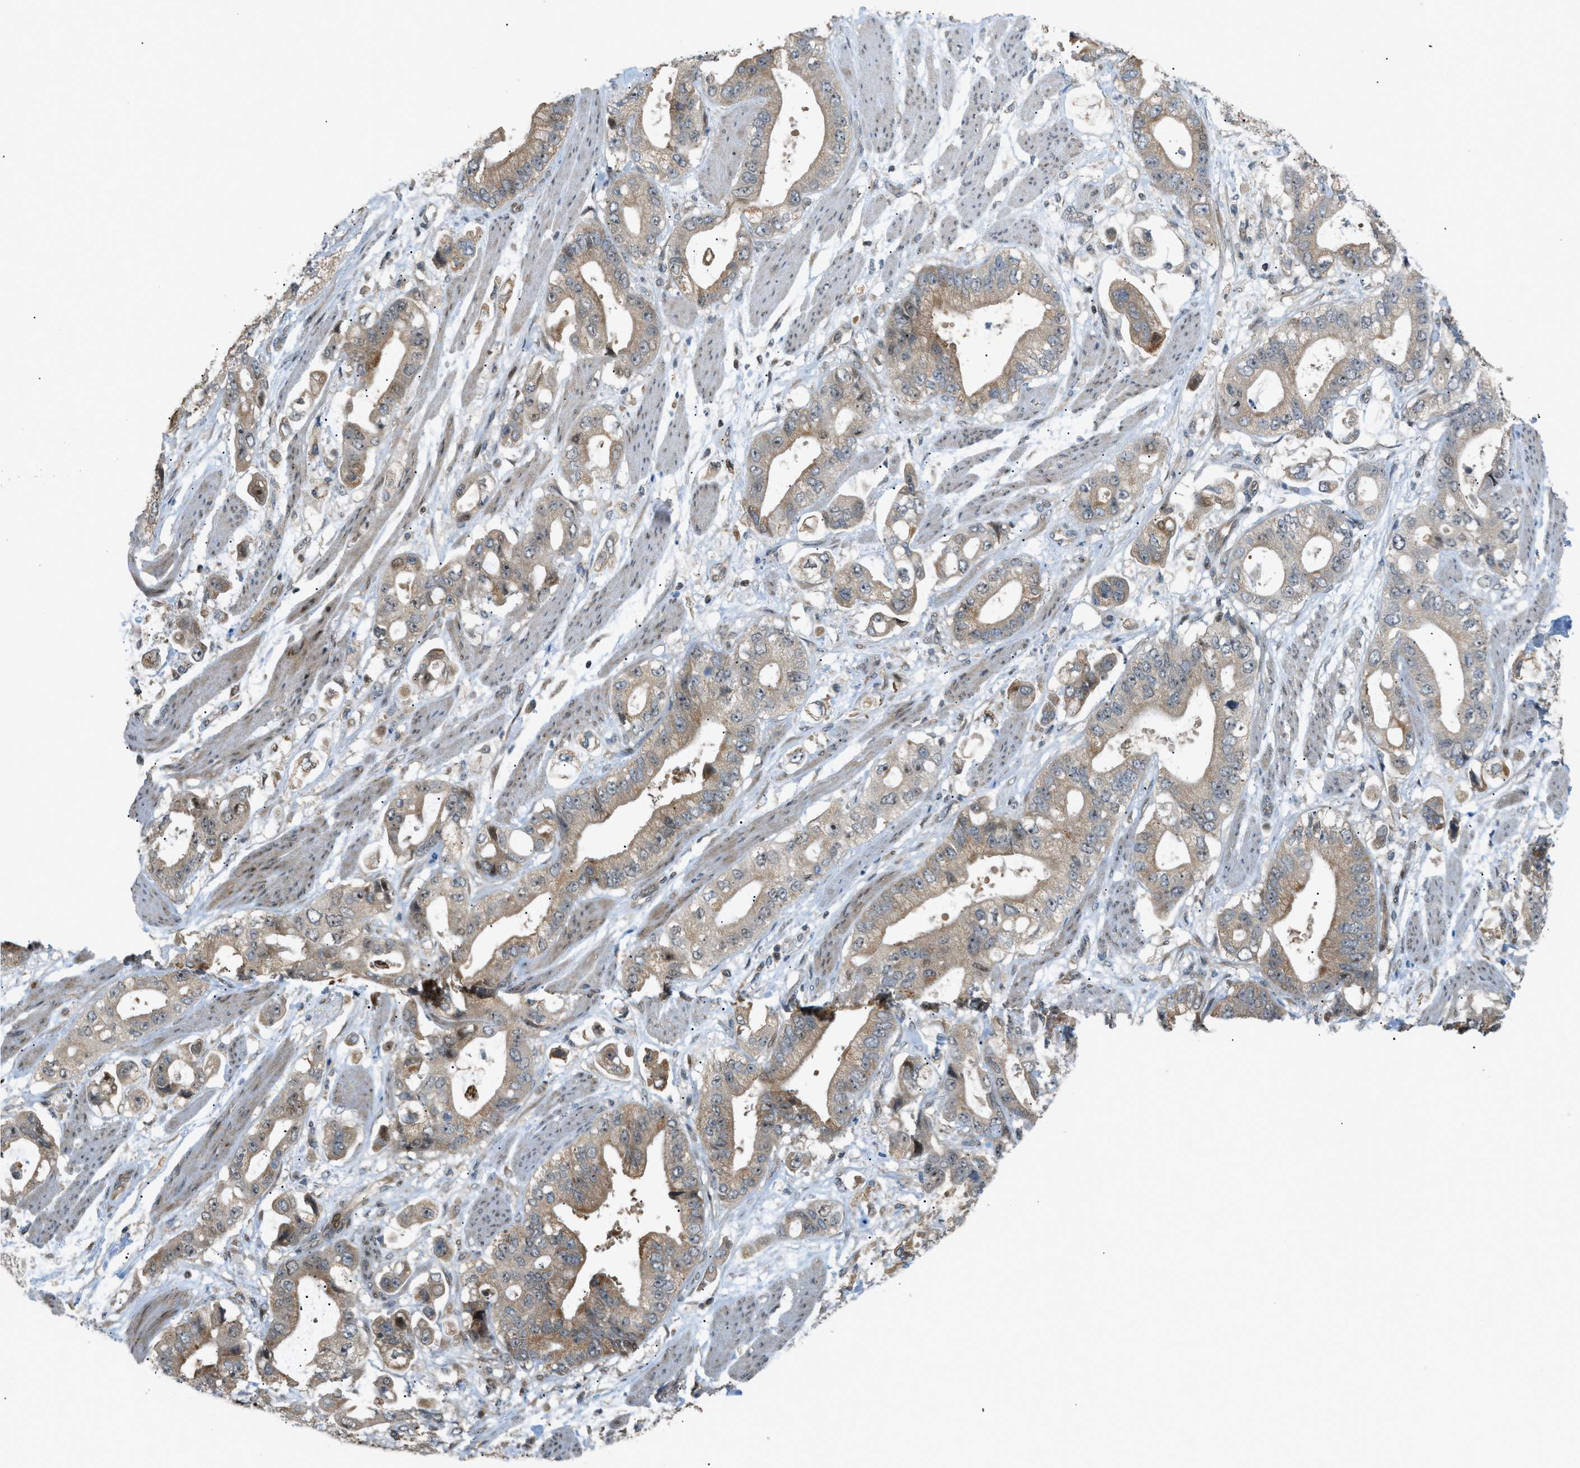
{"staining": {"intensity": "moderate", "quantity": "25%-75%", "location": "cytoplasmic/membranous,nuclear"}, "tissue": "stomach cancer", "cell_type": "Tumor cells", "image_type": "cancer", "snomed": [{"axis": "morphology", "description": "Normal tissue, NOS"}, {"axis": "morphology", "description": "Adenocarcinoma, NOS"}, {"axis": "topography", "description": "Stomach"}], "caption": "A brown stain labels moderate cytoplasmic/membranous and nuclear positivity of a protein in human stomach cancer (adenocarcinoma) tumor cells. The protein is stained brown, and the nuclei are stained in blue (DAB (3,3'-diaminobenzidine) IHC with brightfield microscopy, high magnification).", "gene": "CCDC186", "patient": {"sex": "male", "age": 62}}